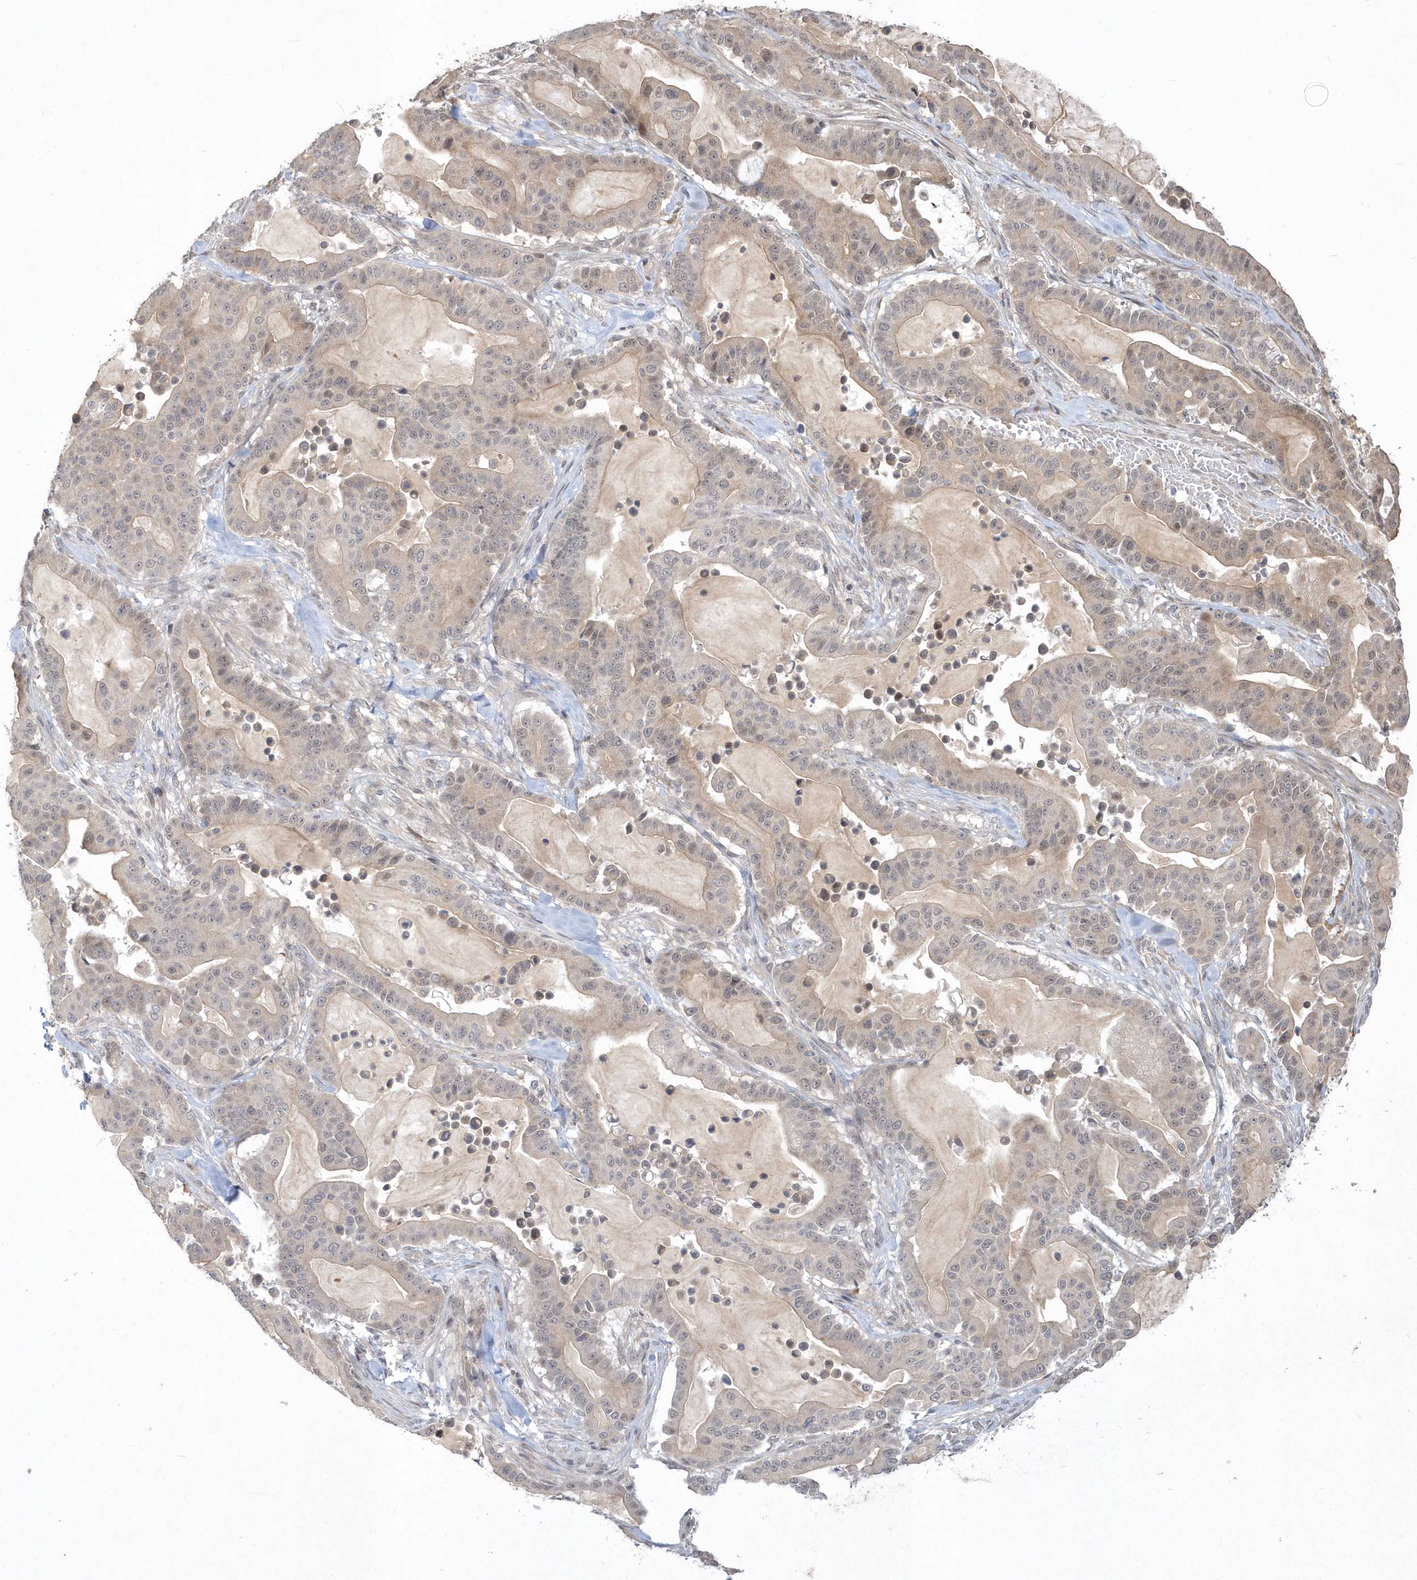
{"staining": {"intensity": "weak", "quantity": "25%-75%", "location": "nuclear"}, "tissue": "pancreatic cancer", "cell_type": "Tumor cells", "image_type": "cancer", "snomed": [{"axis": "morphology", "description": "Adenocarcinoma, NOS"}, {"axis": "topography", "description": "Pancreas"}], "caption": "A low amount of weak nuclear positivity is identified in approximately 25%-75% of tumor cells in pancreatic adenocarcinoma tissue. The staining is performed using DAB brown chromogen to label protein expression. The nuclei are counter-stained blue using hematoxylin.", "gene": "TSPEAR", "patient": {"sex": "male", "age": 63}}